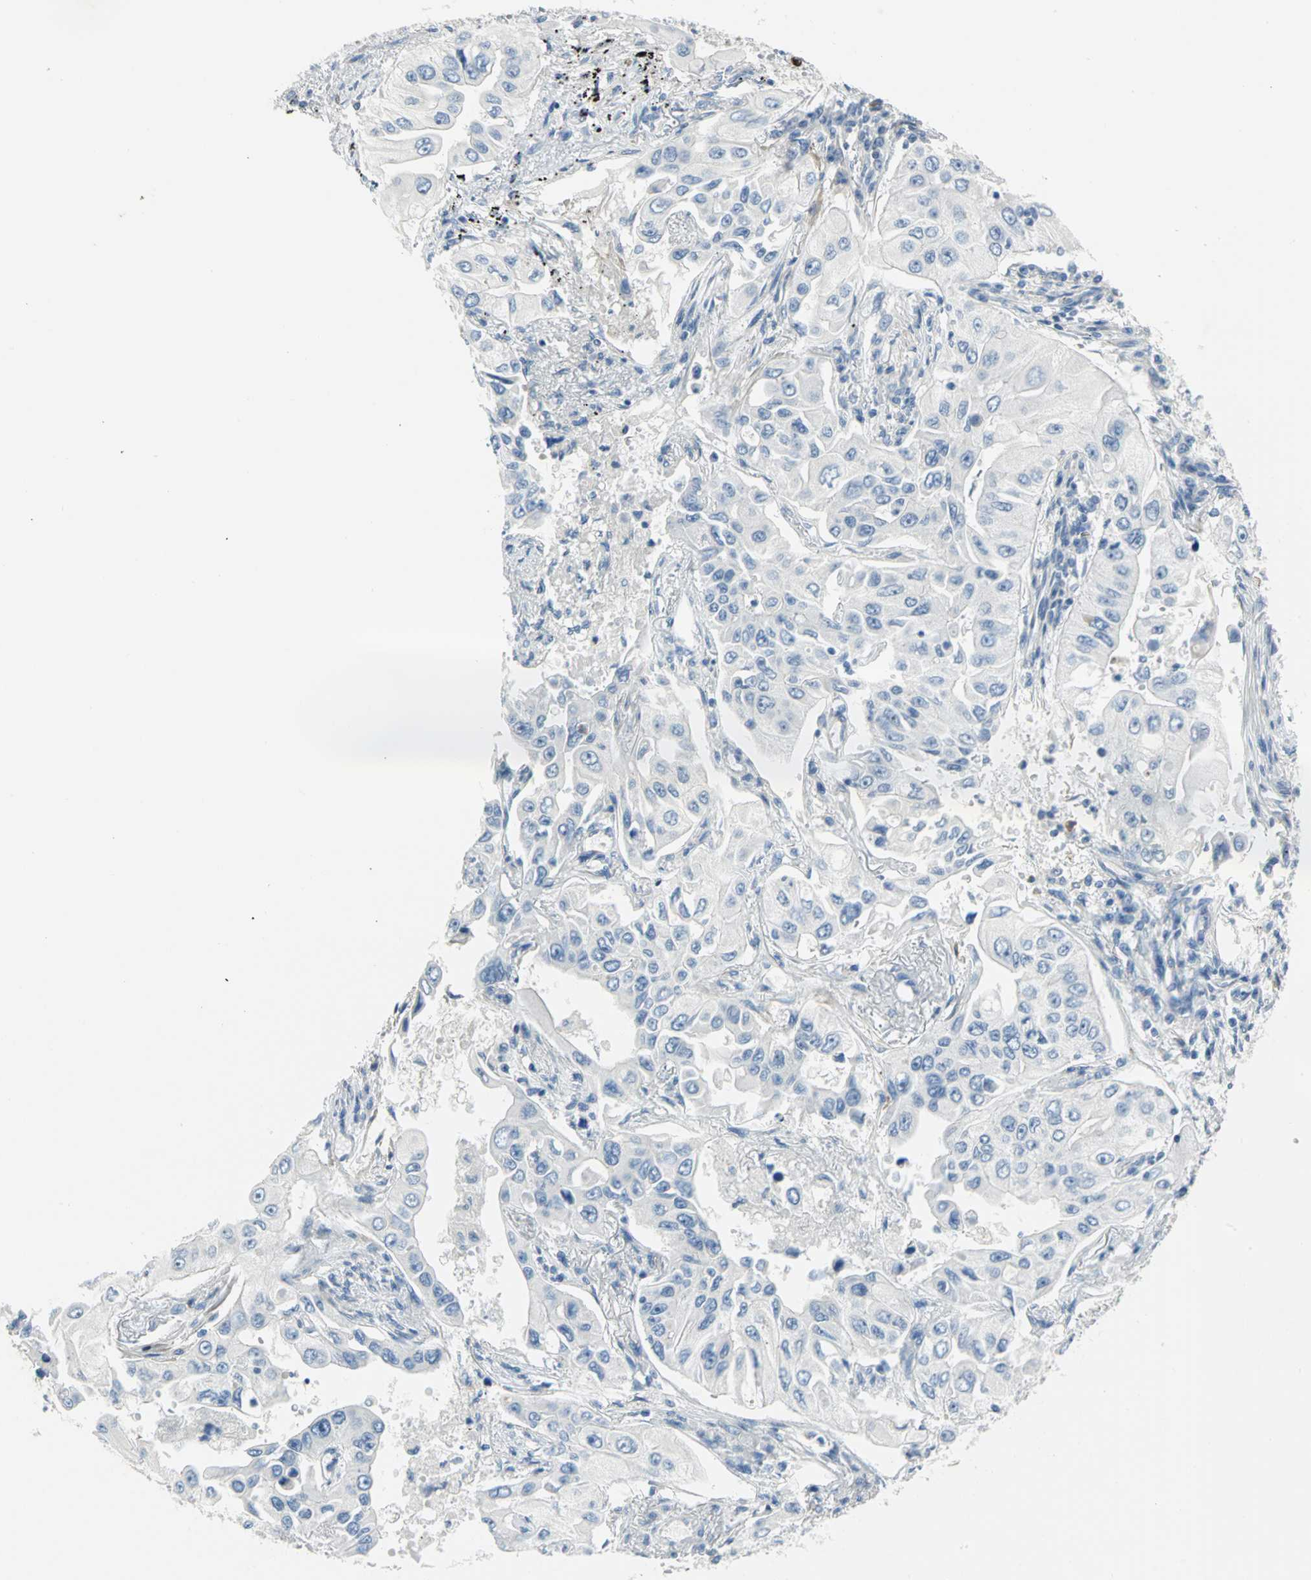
{"staining": {"intensity": "negative", "quantity": "none", "location": "none"}, "tissue": "lung cancer", "cell_type": "Tumor cells", "image_type": "cancer", "snomed": [{"axis": "morphology", "description": "Adenocarcinoma, NOS"}, {"axis": "topography", "description": "Lung"}], "caption": "Photomicrograph shows no protein positivity in tumor cells of lung cancer (adenocarcinoma) tissue. (Stains: DAB (3,3'-diaminobenzidine) immunohistochemistry with hematoxylin counter stain, Microscopy: brightfield microscopy at high magnification).", "gene": "ALOX15", "patient": {"sex": "male", "age": 84}}